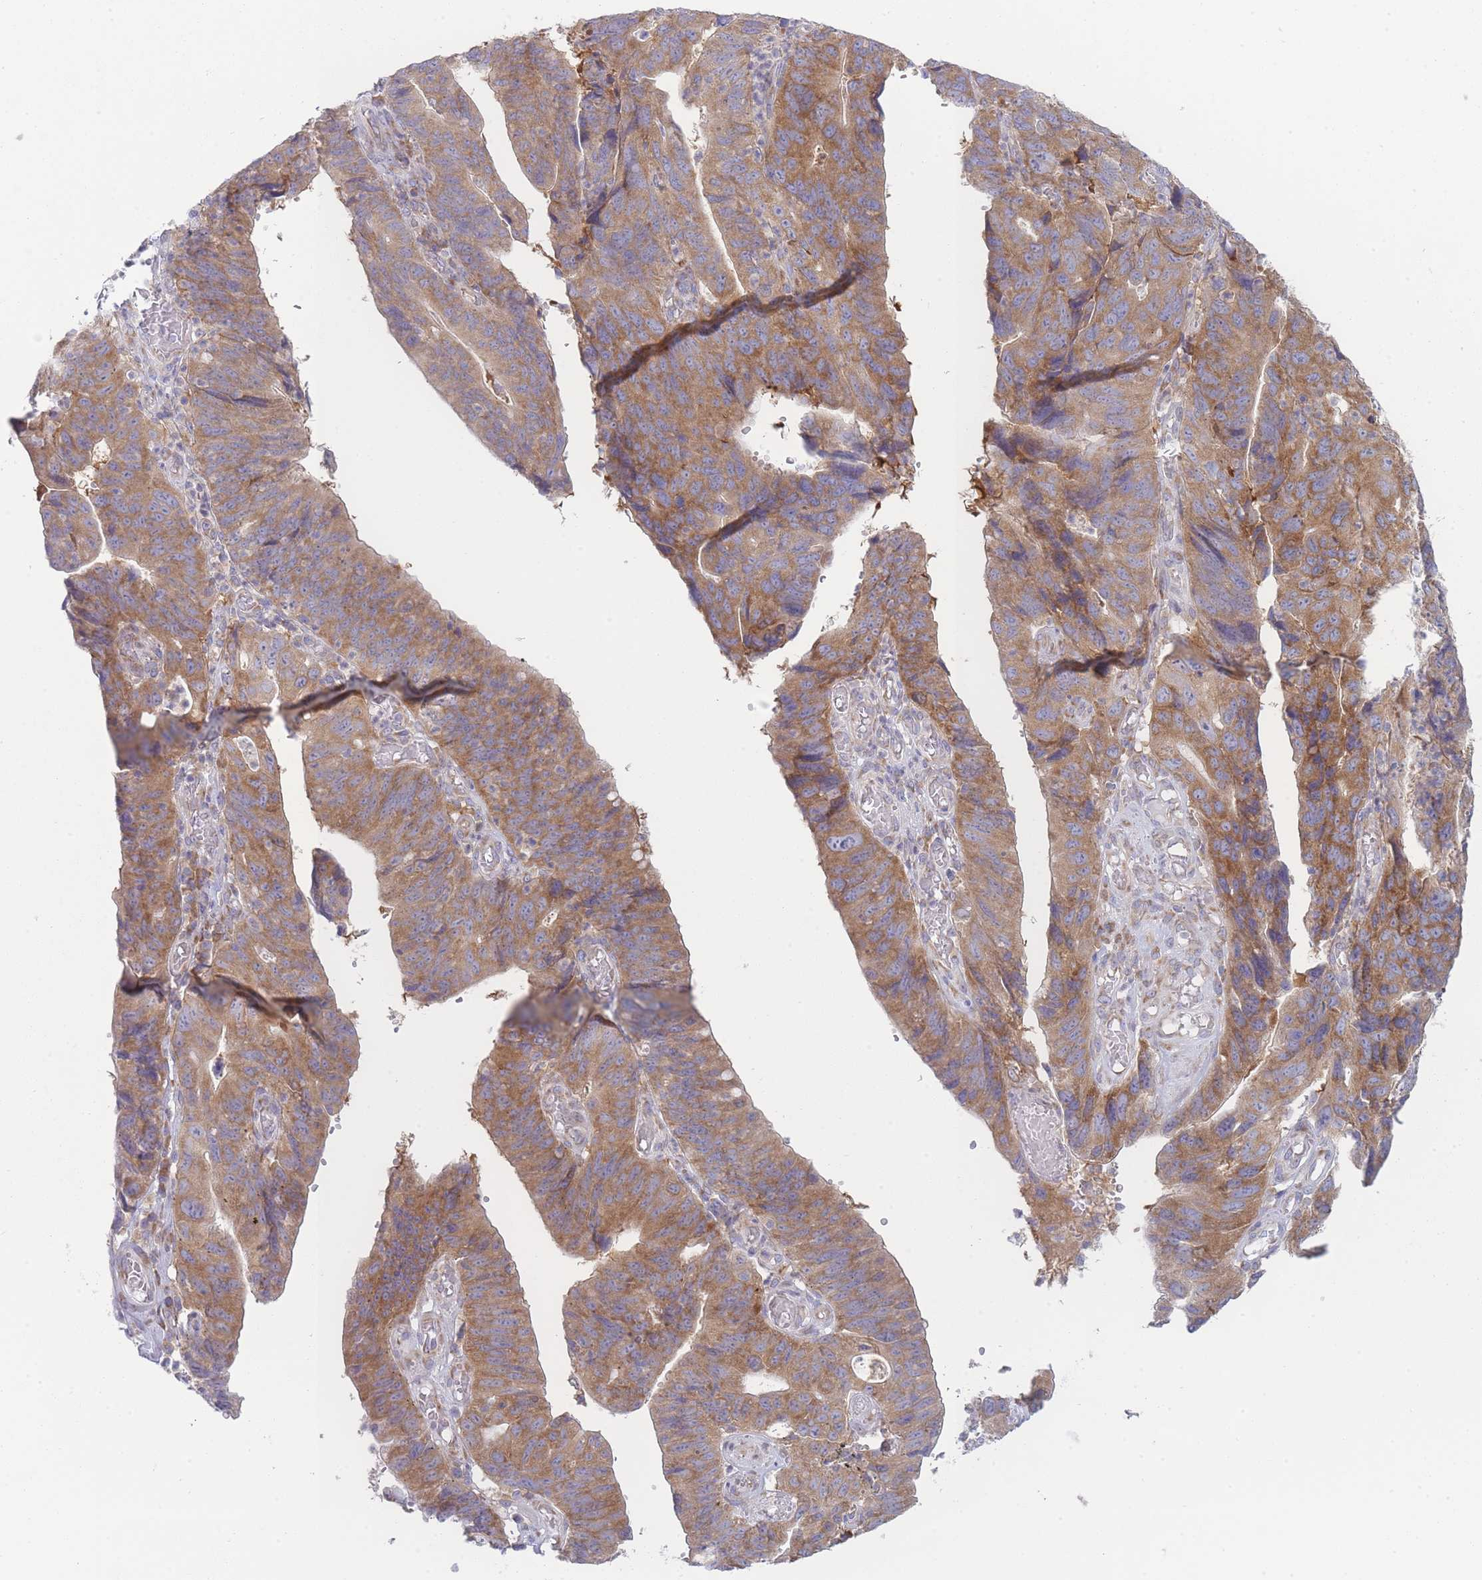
{"staining": {"intensity": "moderate", "quantity": ">75%", "location": "cytoplasmic/membranous"}, "tissue": "stomach cancer", "cell_type": "Tumor cells", "image_type": "cancer", "snomed": [{"axis": "morphology", "description": "Adenocarcinoma, NOS"}, {"axis": "topography", "description": "Stomach"}], "caption": "Protein analysis of stomach cancer (adenocarcinoma) tissue demonstrates moderate cytoplasmic/membranous positivity in approximately >75% of tumor cells.", "gene": "OR5L2", "patient": {"sex": "male", "age": 59}}